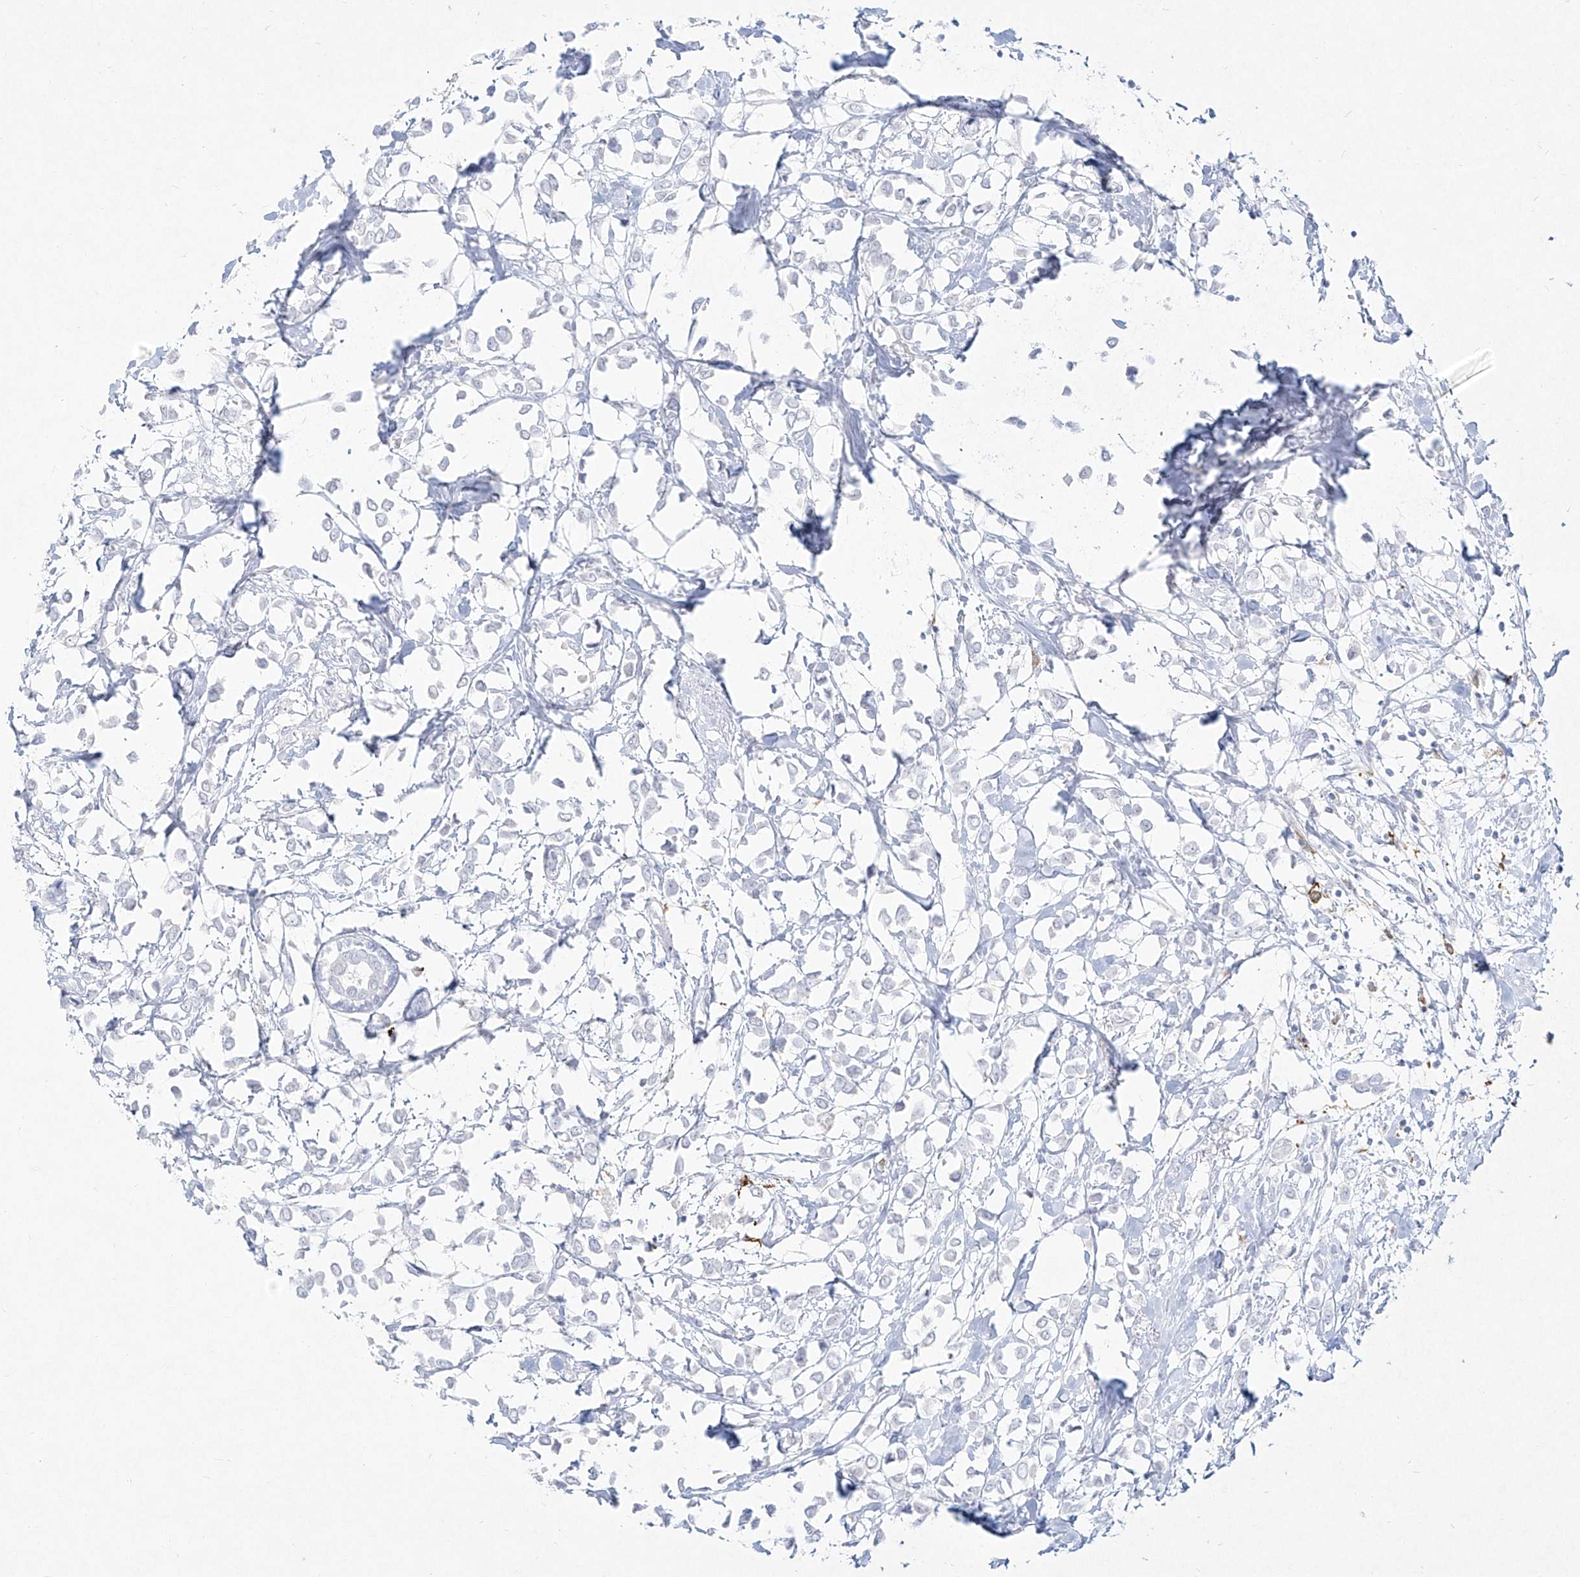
{"staining": {"intensity": "negative", "quantity": "none", "location": "none"}, "tissue": "breast cancer", "cell_type": "Tumor cells", "image_type": "cancer", "snomed": [{"axis": "morphology", "description": "Lobular carcinoma"}, {"axis": "topography", "description": "Breast"}], "caption": "Tumor cells are negative for protein expression in human breast lobular carcinoma.", "gene": "CD209", "patient": {"sex": "female", "age": 51}}